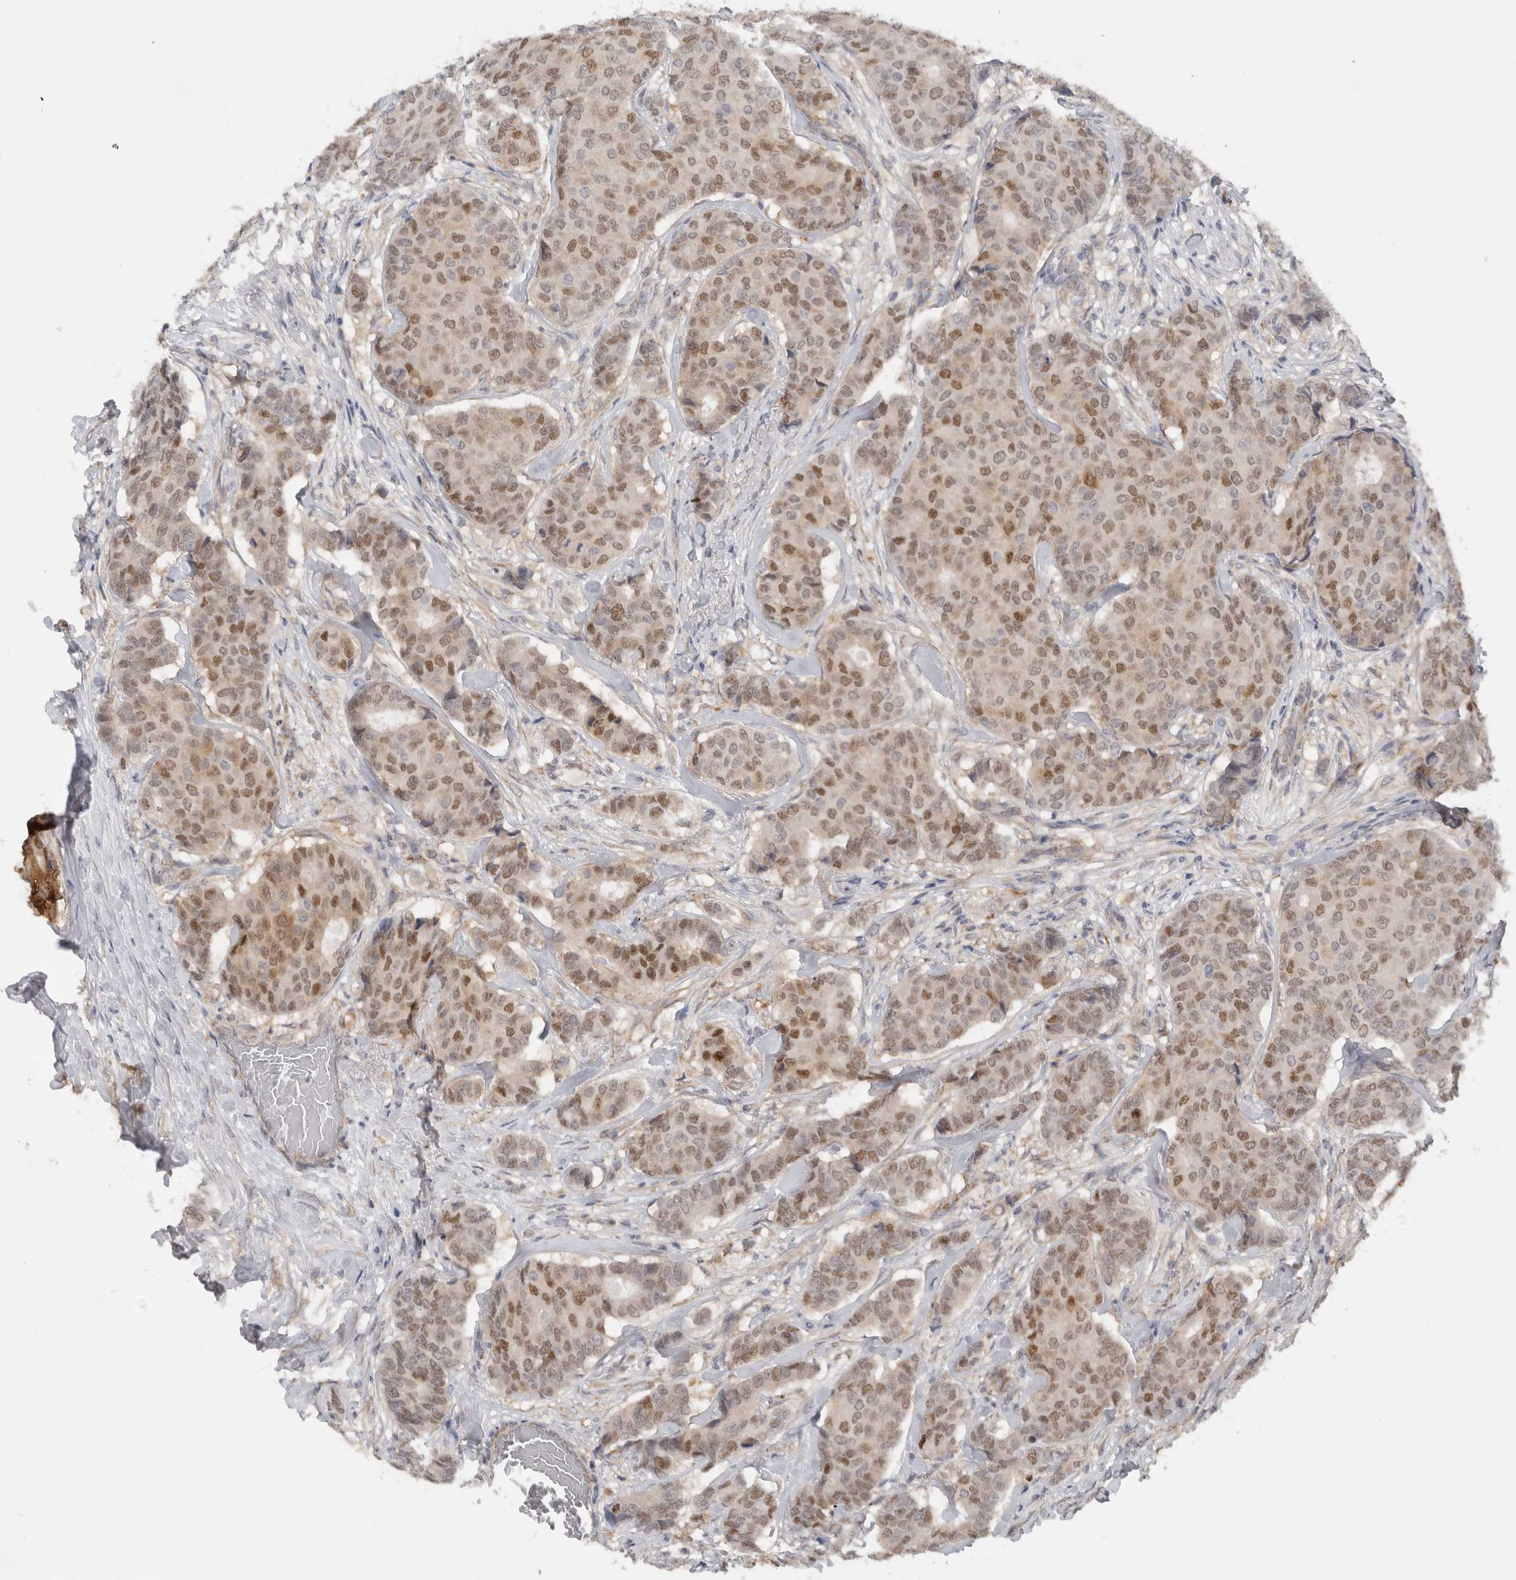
{"staining": {"intensity": "moderate", "quantity": ">75%", "location": "nuclear"}, "tissue": "breast cancer", "cell_type": "Tumor cells", "image_type": "cancer", "snomed": [{"axis": "morphology", "description": "Duct carcinoma"}, {"axis": "topography", "description": "Breast"}], "caption": "A brown stain labels moderate nuclear expression of a protein in human breast intraductal carcinoma tumor cells. (DAB IHC with brightfield microscopy, high magnification).", "gene": "DYRK2", "patient": {"sex": "female", "age": 75}}